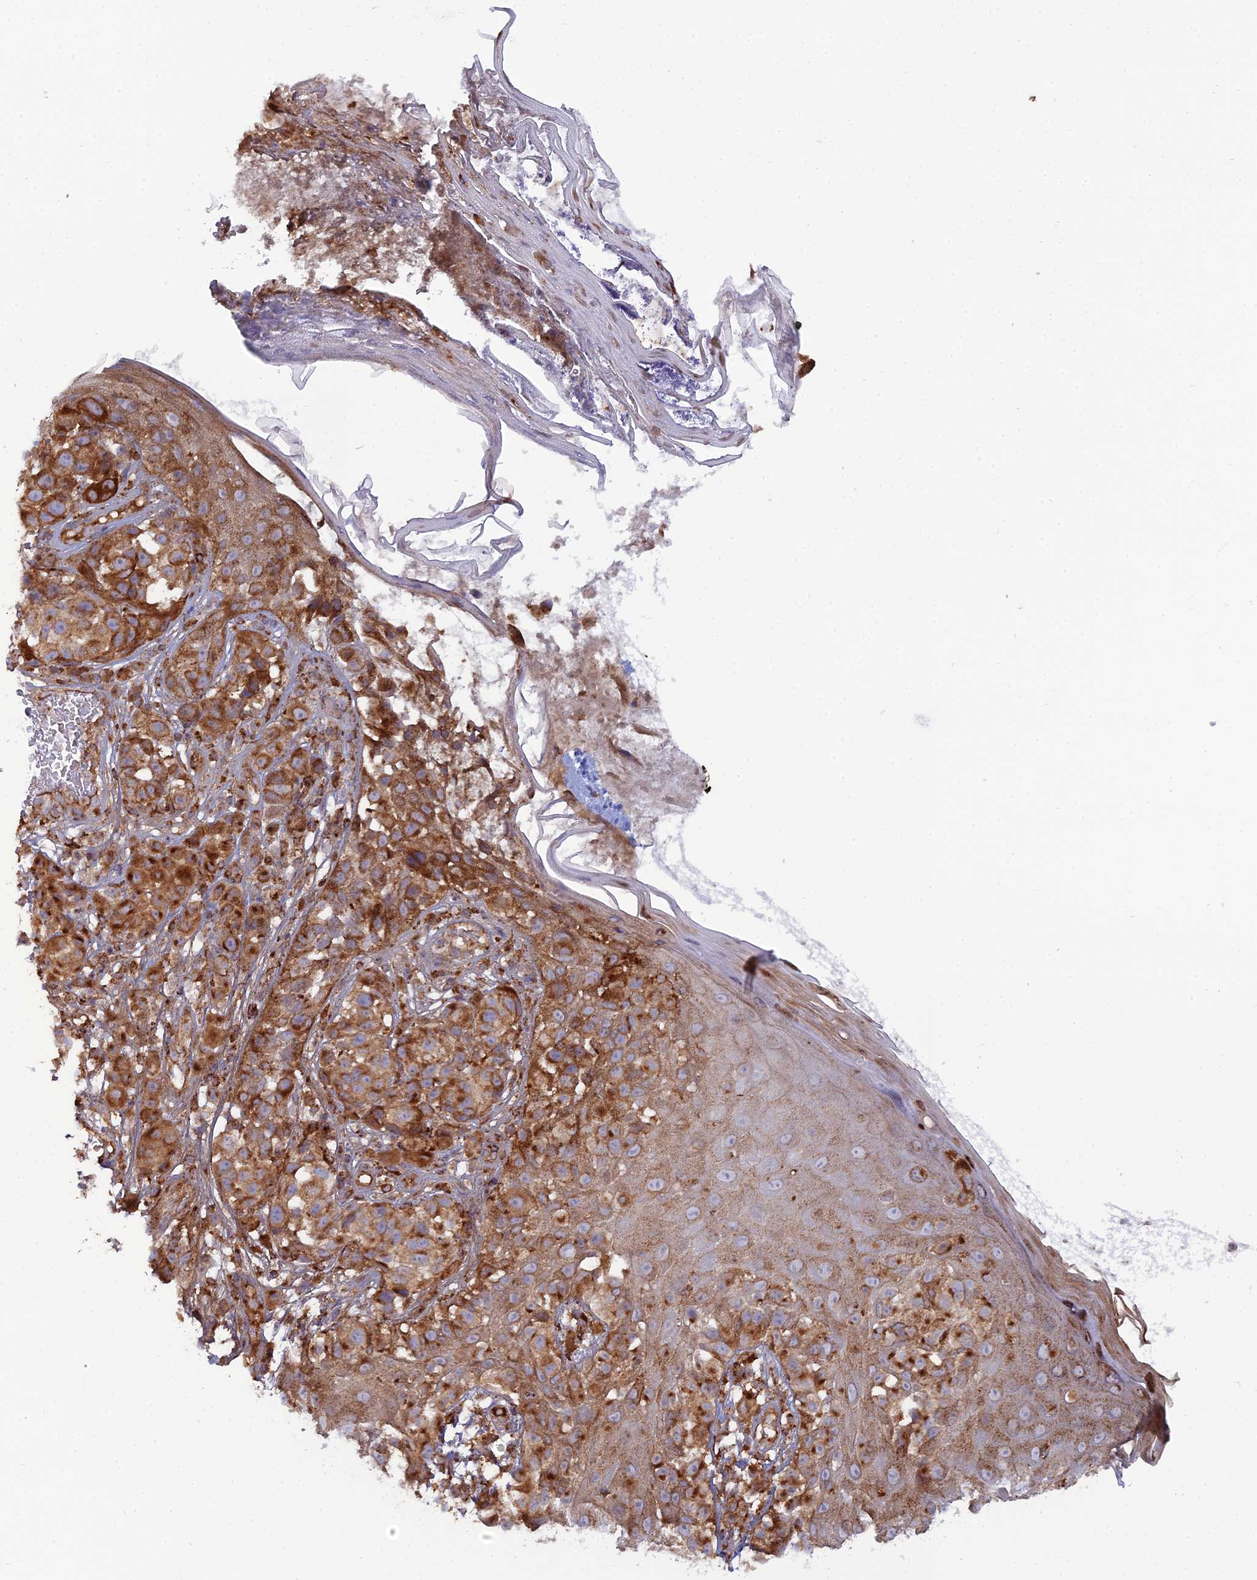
{"staining": {"intensity": "strong", "quantity": ">75%", "location": "cytoplasmic/membranous"}, "tissue": "melanoma", "cell_type": "Tumor cells", "image_type": "cancer", "snomed": [{"axis": "morphology", "description": "Malignant melanoma, NOS"}, {"axis": "topography", "description": "Skin"}], "caption": "Immunohistochemical staining of human melanoma shows high levels of strong cytoplasmic/membranous protein staining in about >75% of tumor cells.", "gene": "LNPEP", "patient": {"sex": "male", "age": 38}}